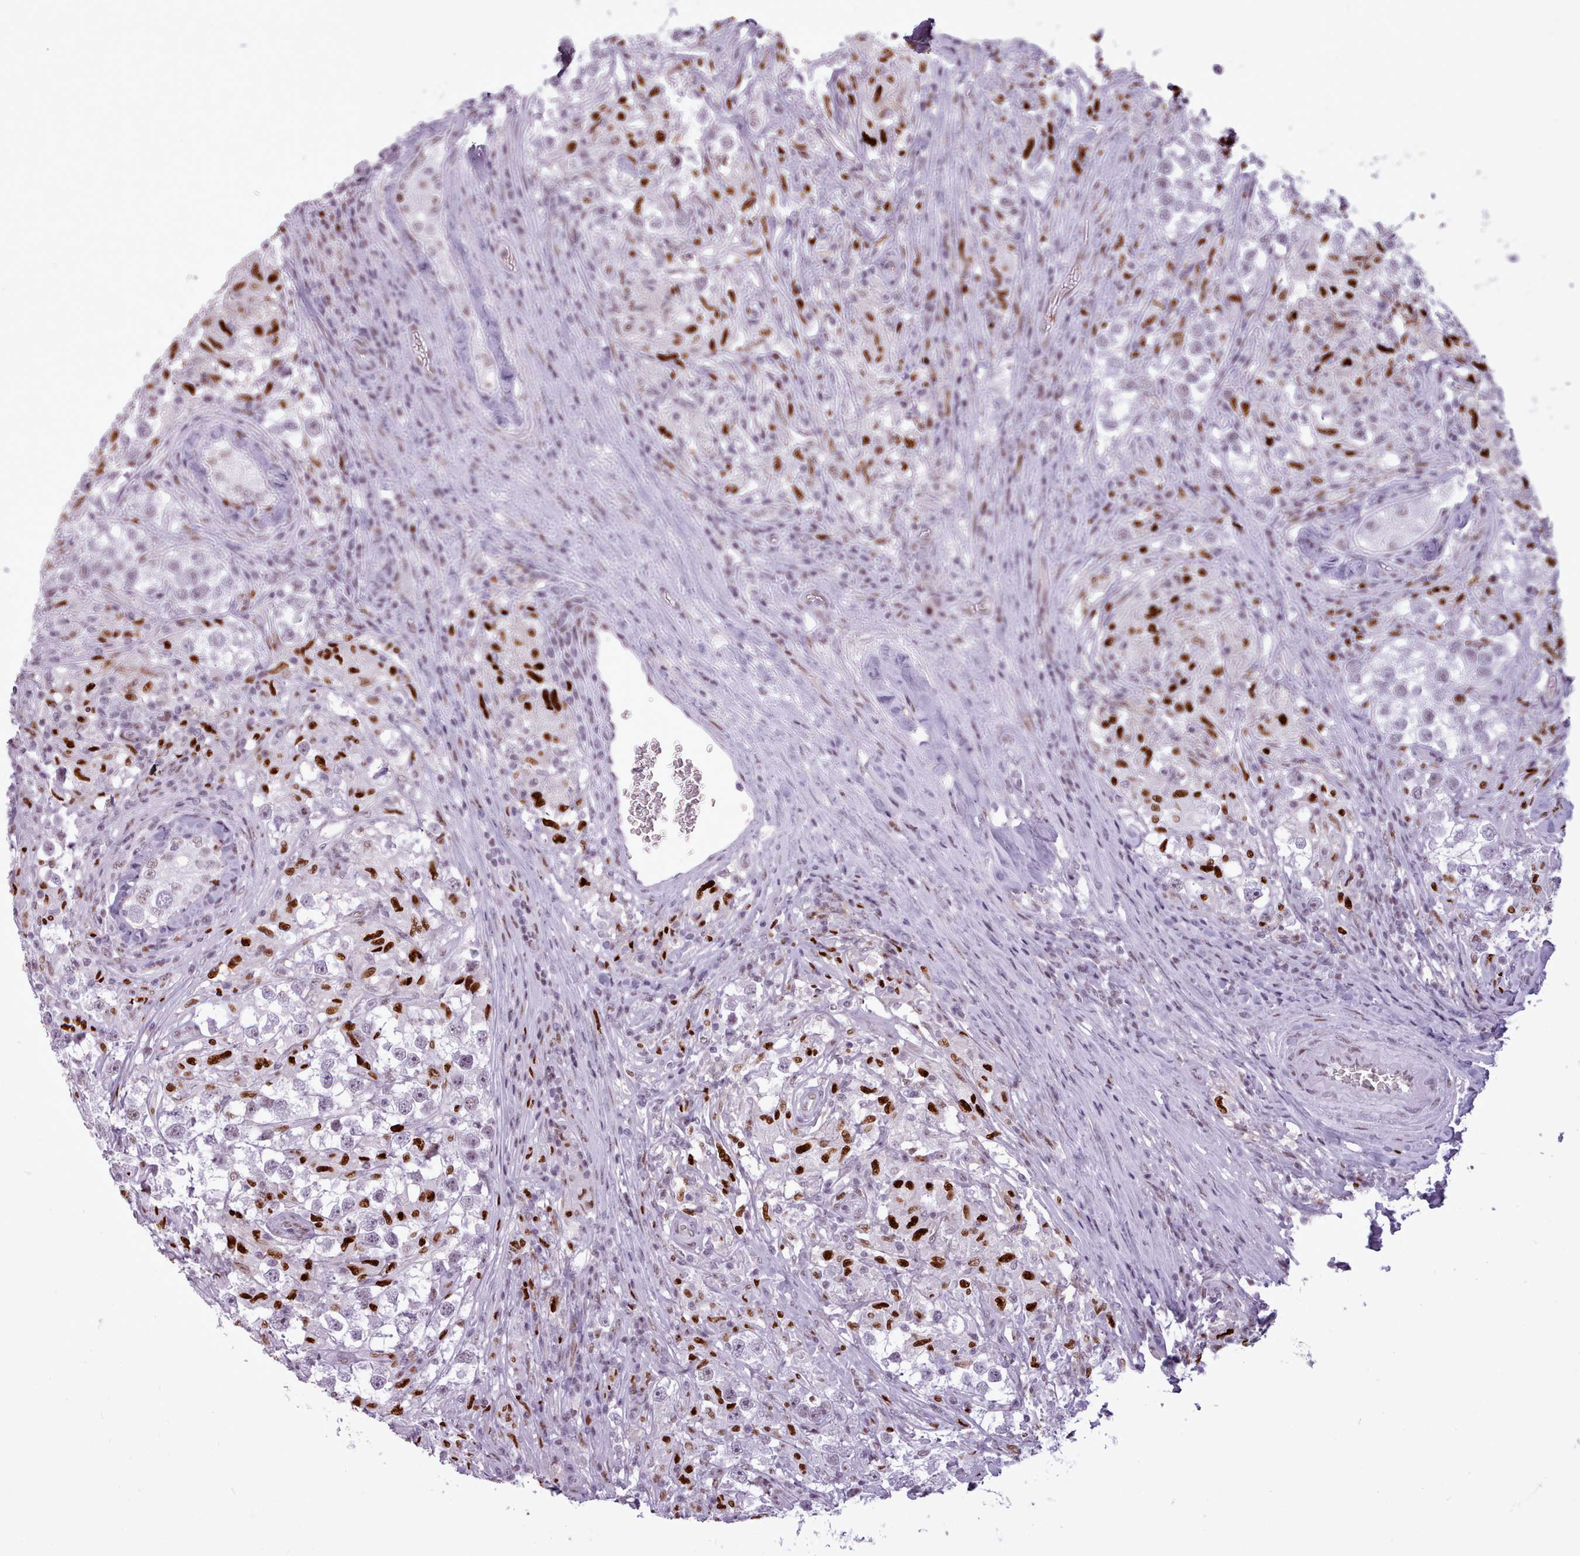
{"staining": {"intensity": "negative", "quantity": "none", "location": "none"}, "tissue": "testis cancer", "cell_type": "Tumor cells", "image_type": "cancer", "snomed": [{"axis": "morphology", "description": "Seminoma, NOS"}, {"axis": "topography", "description": "Testis"}], "caption": "The micrograph displays no significant staining in tumor cells of testis cancer (seminoma). (DAB IHC with hematoxylin counter stain).", "gene": "SRSF4", "patient": {"sex": "male", "age": 46}}